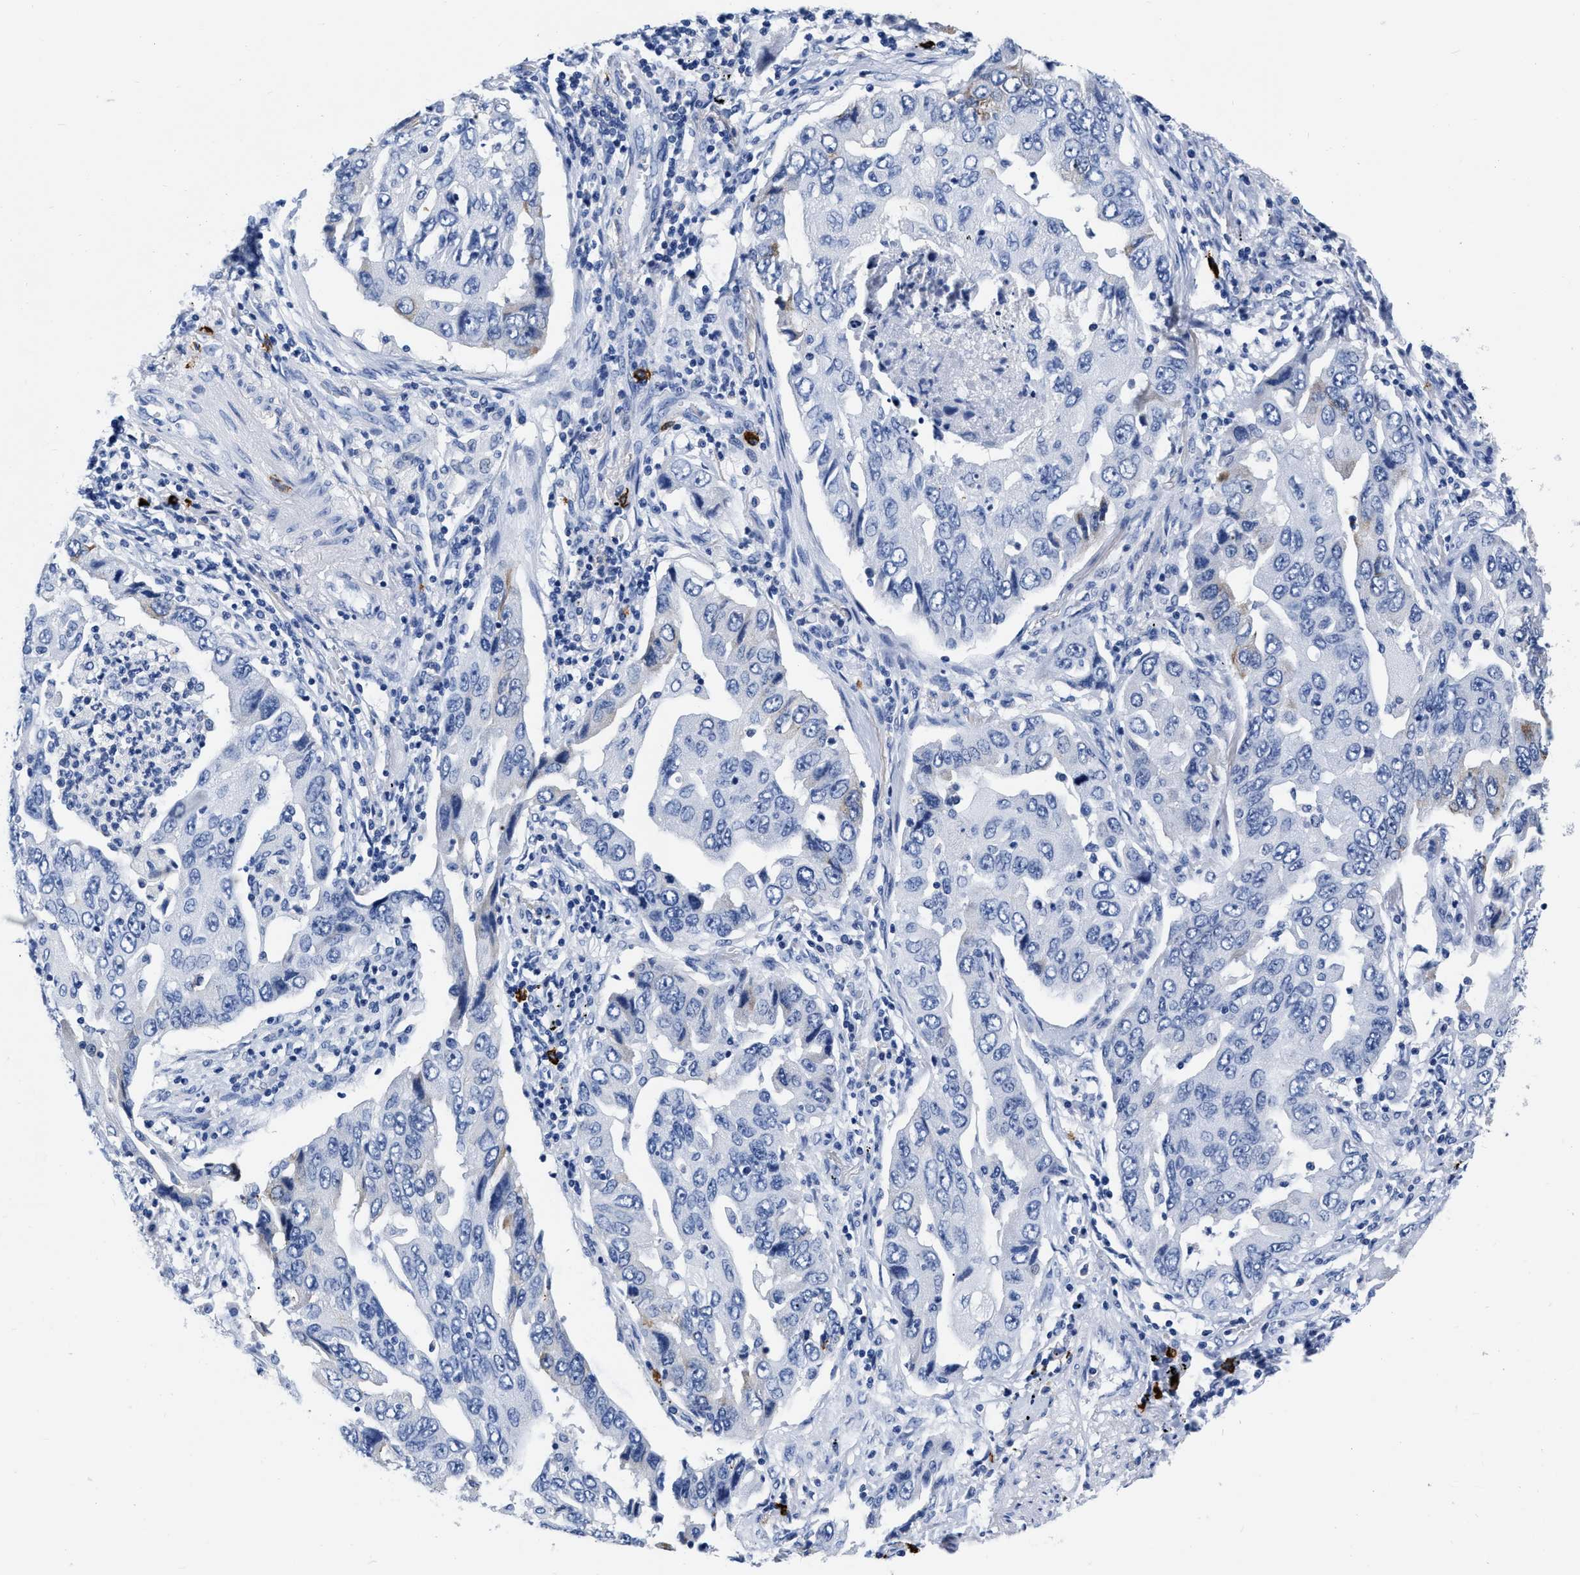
{"staining": {"intensity": "negative", "quantity": "none", "location": "none"}, "tissue": "lung cancer", "cell_type": "Tumor cells", "image_type": "cancer", "snomed": [{"axis": "morphology", "description": "Adenocarcinoma, NOS"}, {"axis": "topography", "description": "Lung"}], "caption": "A high-resolution image shows immunohistochemistry (IHC) staining of lung cancer (adenocarcinoma), which reveals no significant positivity in tumor cells.", "gene": "CER1", "patient": {"sex": "female", "age": 65}}